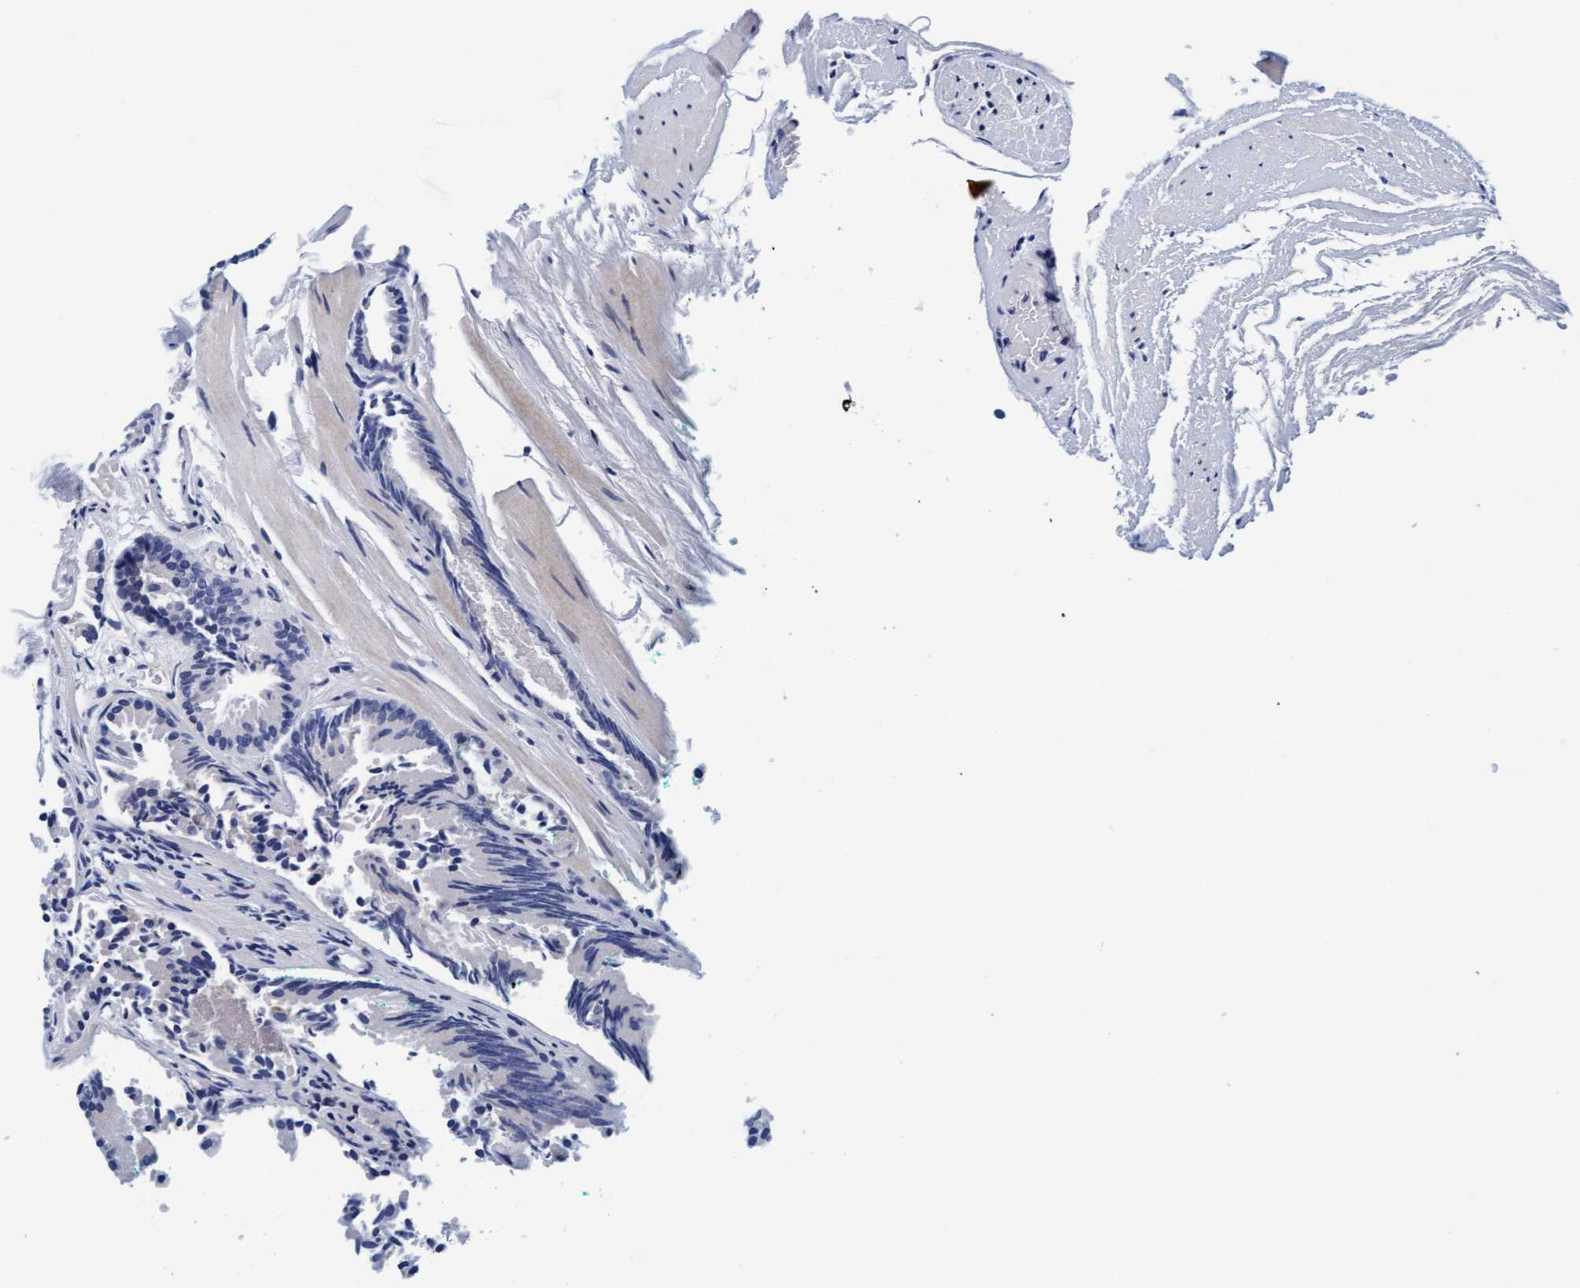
{"staining": {"intensity": "negative", "quantity": "none", "location": "none"}, "tissue": "prostate cancer", "cell_type": "Tumor cells", "image_type": "cancer", "snomed": [{"axis": "morphology", "description": "Adenocarcinoma, Low grade"}, {"axis": "topography", "description": "Prostate"}], "caption": "Tumor cells show no significant staining in adenocarcinoma (low-grade) (prostate).", "gene": "ARSG", "patient": {"sex": "male", "age": 51}}